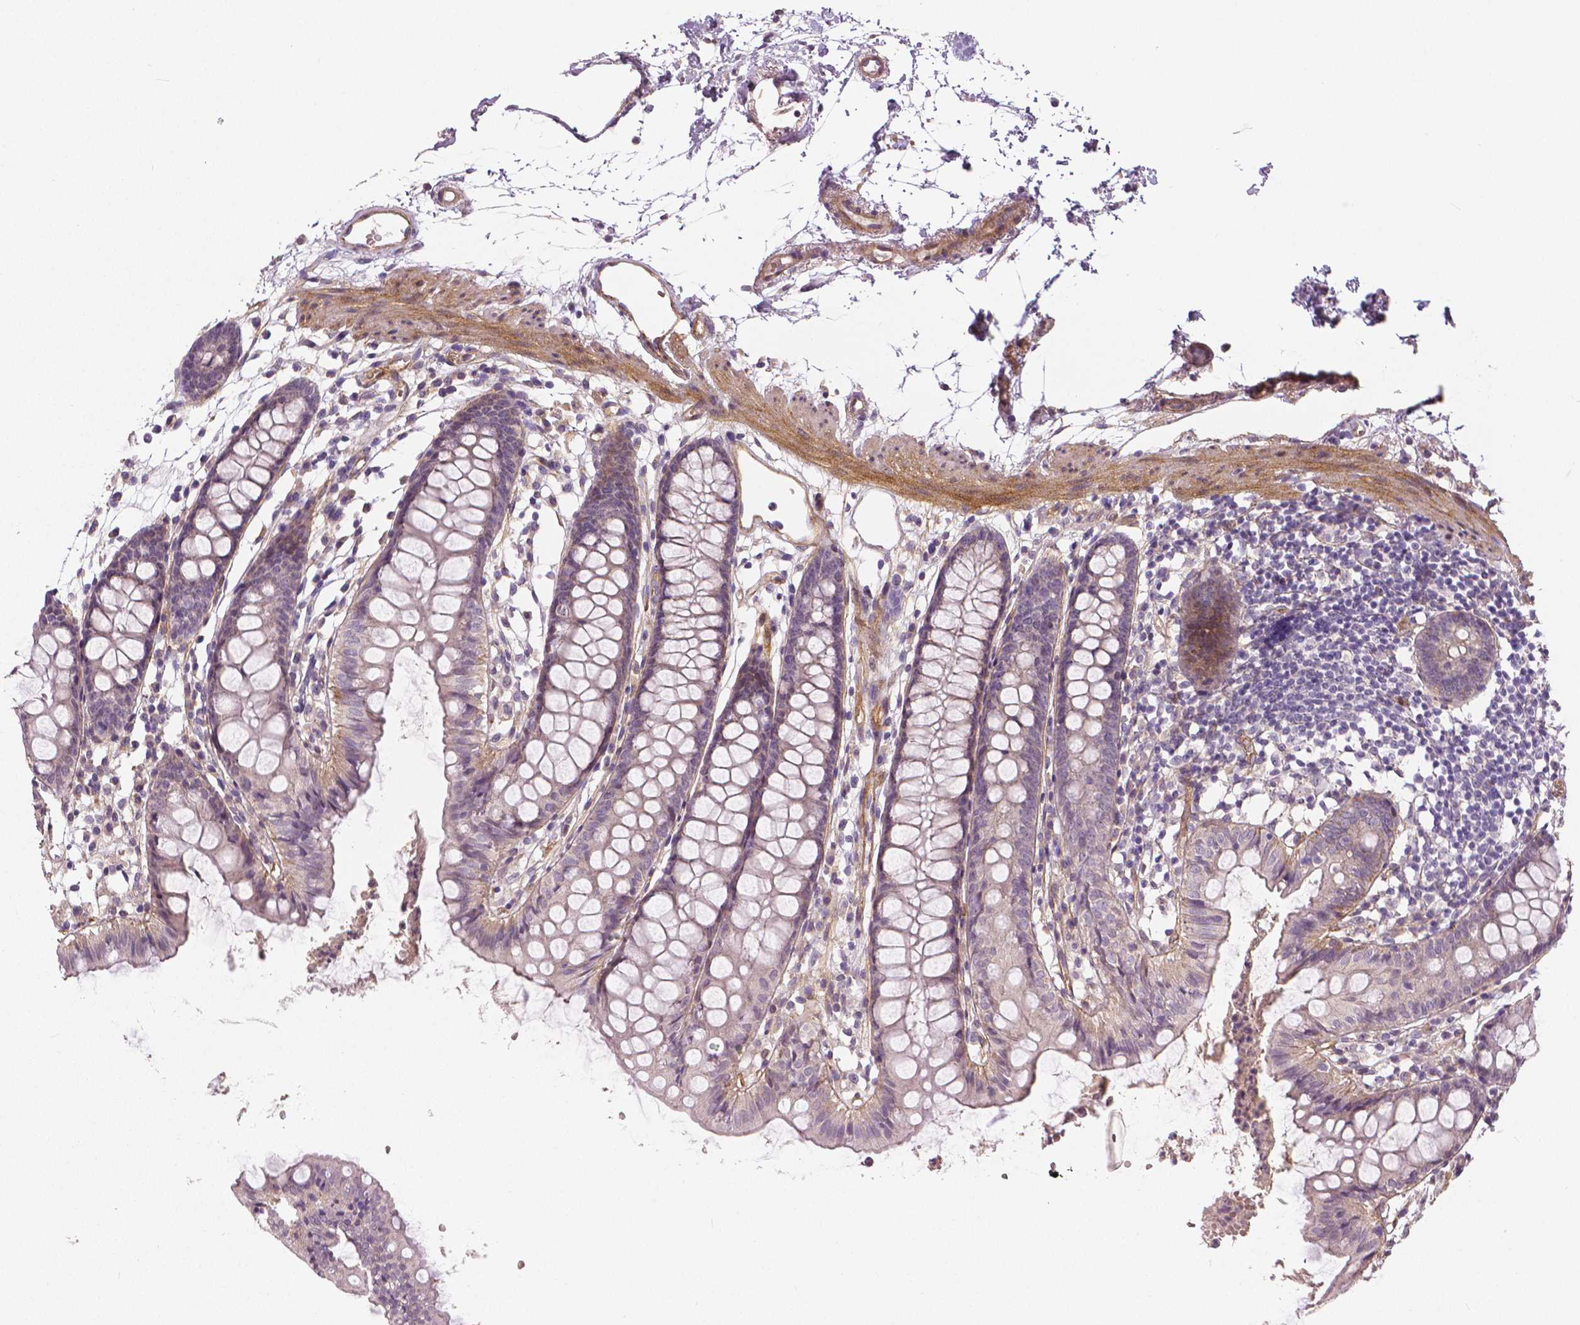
{"staining": {"intensity": "weak", "quantity": ">75%", "location": "cytoplasmic/membranous"}, "tissue": "colon", "cell_type": "Endothelial cells", "image_type": "normal", "snomed": [{"axis": "morphology", "description": "Normal tissue, NOS"}, {"axis": "topography", "description": "Colon"}], "caption": "This is a histology image of immunohistochemistry (IHC) staining of benign colon, which shows weak staining in the cytoplasmic/membranous of endothelial cells.", "gene": "FLT1", "patient": {"sex": "female", "age": 84}}